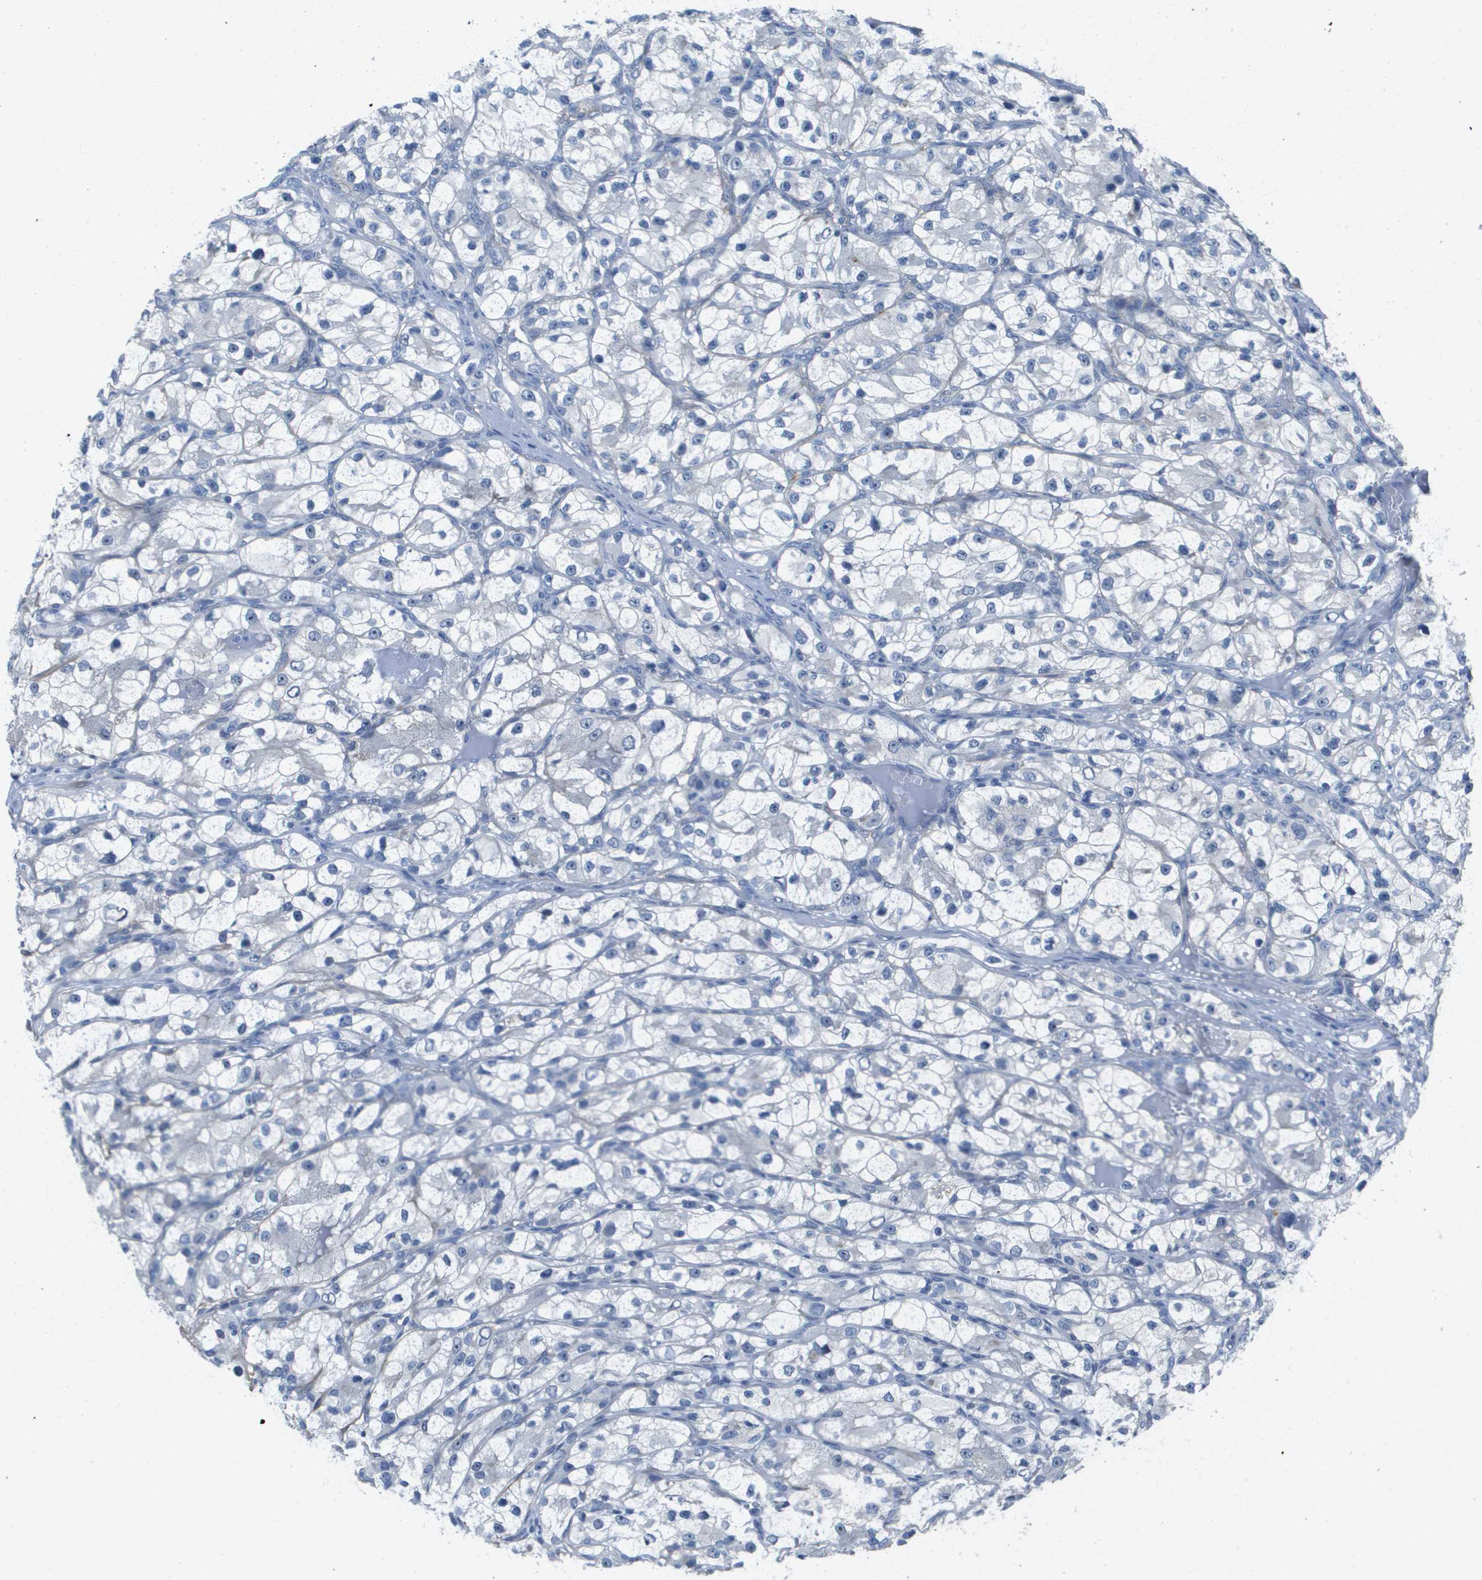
{"staining": {"intensity": "negative", "quantity": "none", "location": "none"}, "tissue": "renal cancer", "cell_type": "Tumor cells", "image_type": "cancer", "snomed": [{"axis": "morphology", "description": "Adenocarcinoma, NOS"}, {"axis": "topography", "description": "Kidney"}], "caption": "Protein analysis of renal adenocarcinoma reveals no significant expression in tumor cells. (Brightfield microscopy of DAB IHC at high magnification).", "gene": "ITGA6", "patient": {"sex": "female", "age": 57}}